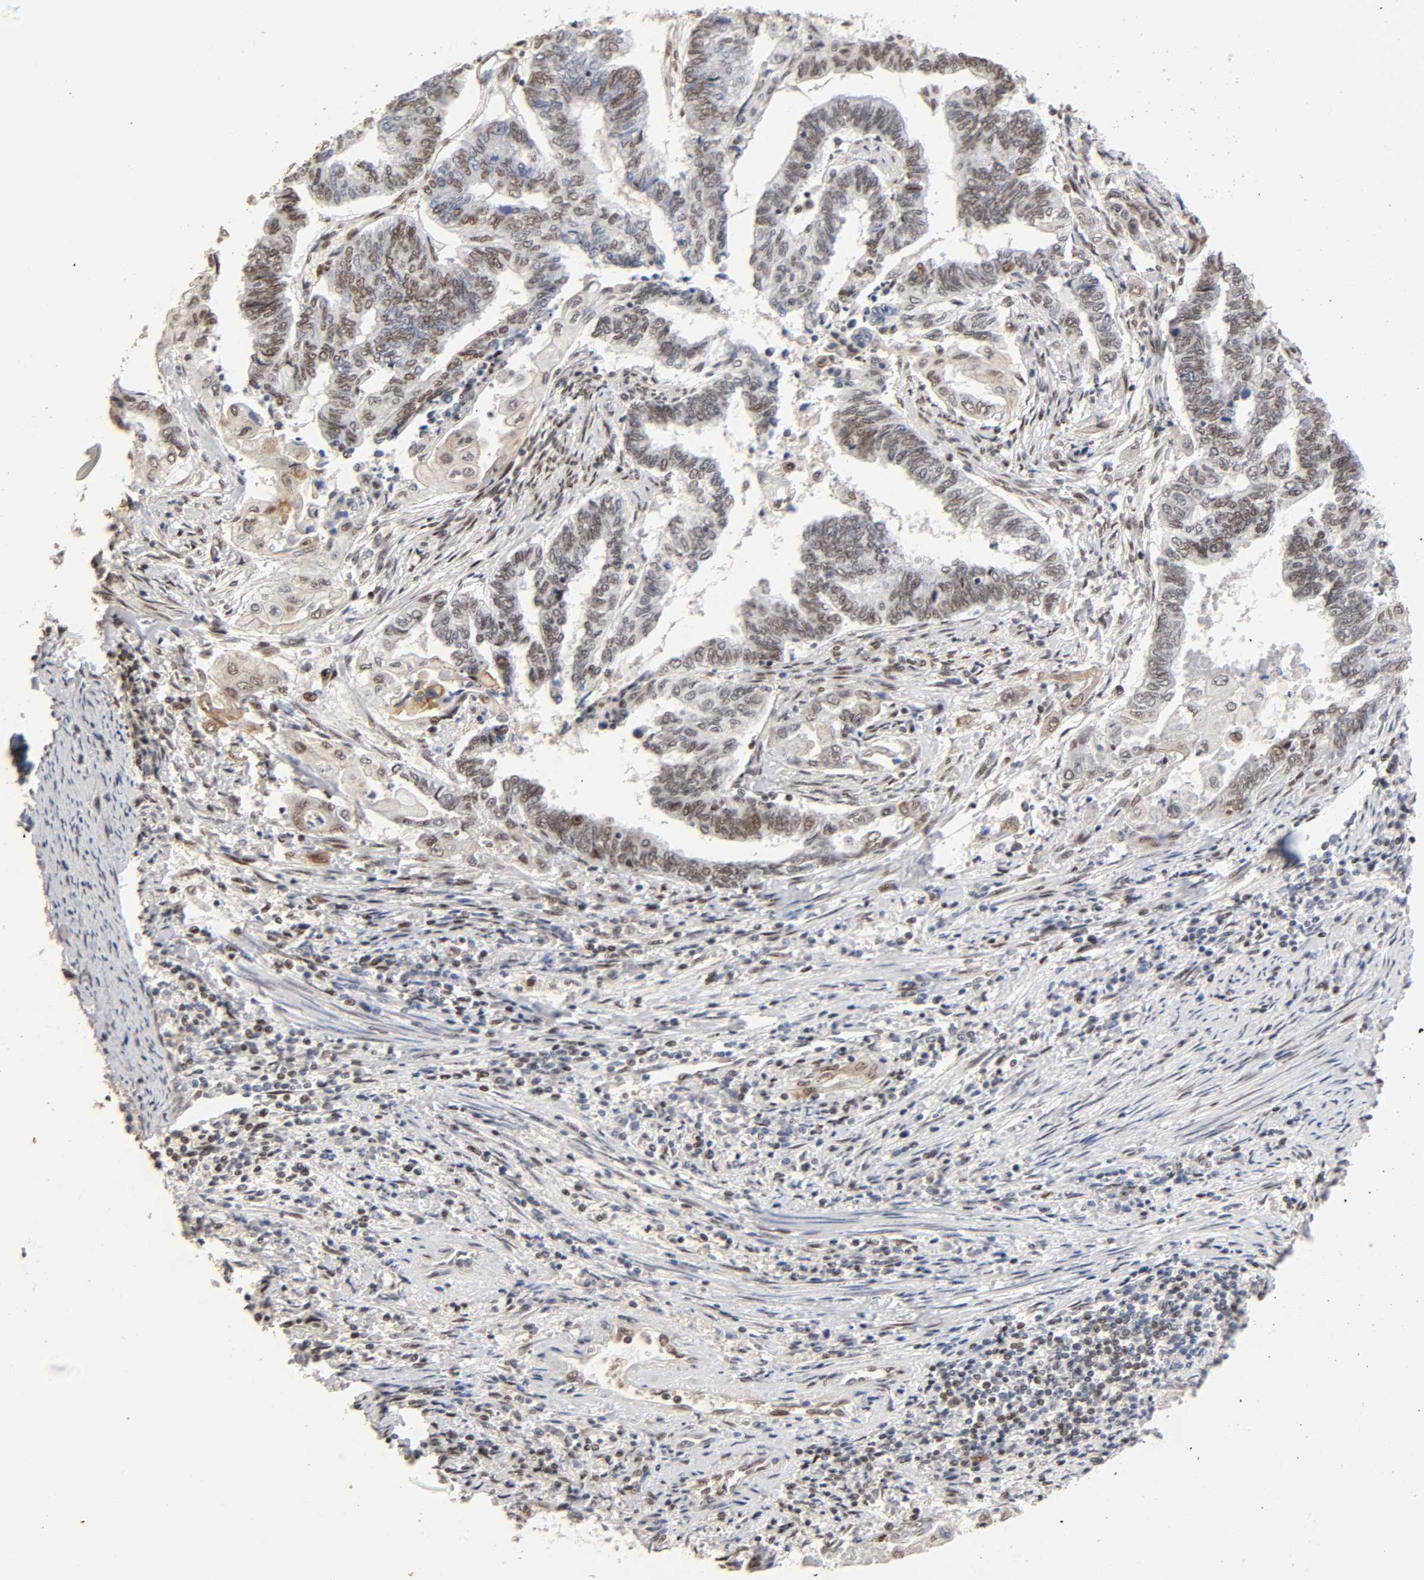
{"staining": {"intensity": "moderate", "quantity": "25%-75%", "location": "nuclear"}, "tissue": "endometrial cancer", "cell_type": "Tumor cells", "image_type": "cancer", "snomed": [{"axis": "morphology", "description": "Adenocarcinoma, NOS"}, {"axis": "topography", "description": "Uterus"}, {"axis": "topography", "description": "Endometrium"}], "caption": "Tumor cells demonstrate medium levels of moderate nuclear staining in about 25%-75% of cells in human adenocarcinoma (endometrial).", "gene": "TP53RK", "patient": {"sex": "female", "age": 70}}